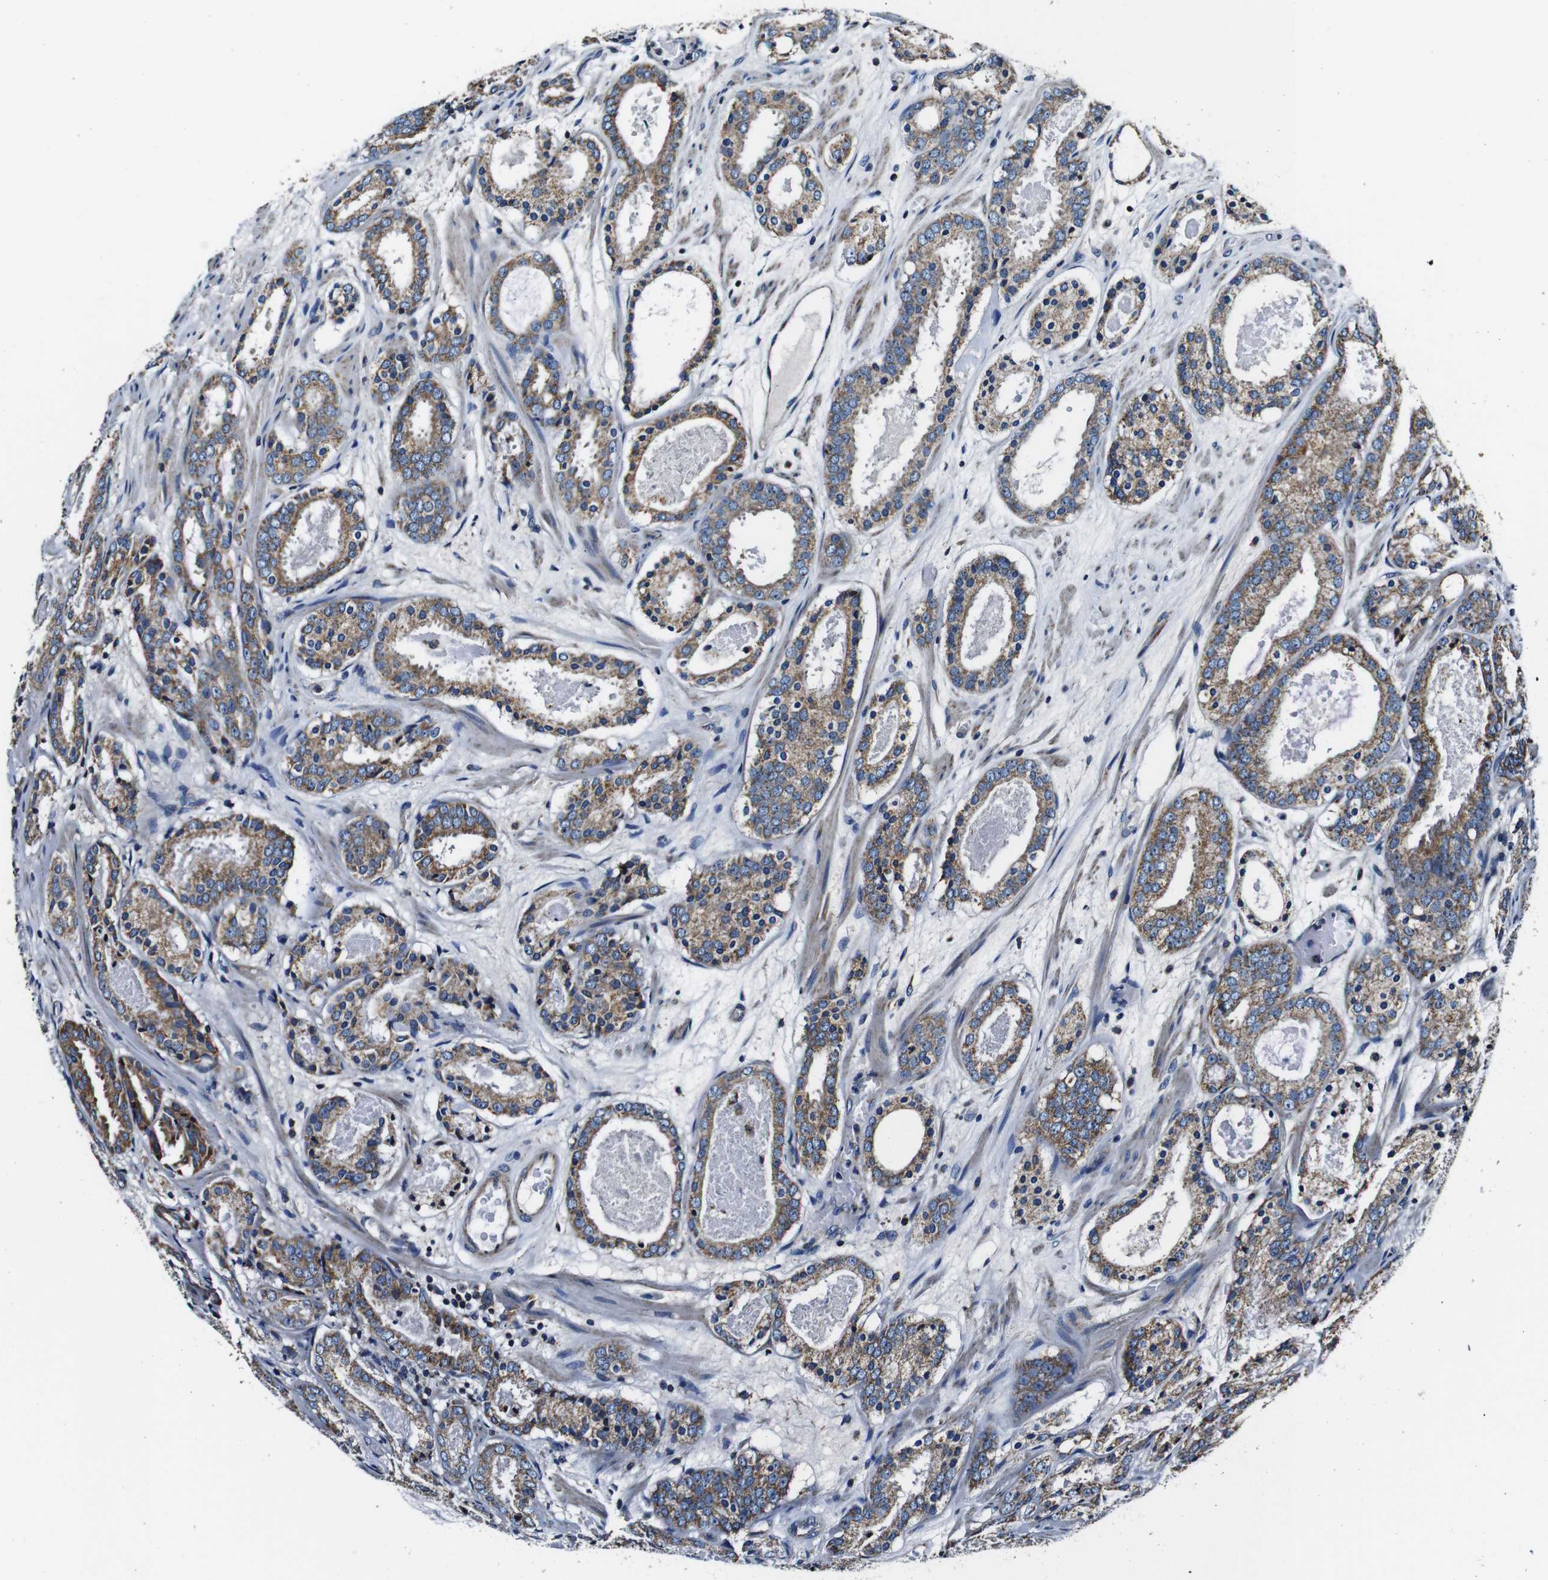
{"staining": {"intensity": "moderate", "quantity": ">75%", "location": "cytoplasmic/membranous"}, "tissue": "prostate cancer", "cell_type": "Tumor cells", "image_type": "cancer", "snomed": [{"axis": "morphology", "description": "Adenocarcinoma, Low grade"}, {"axis": "topography", "description": "Prostate"}], "caption": "IHC of prostate low-grade adenocarcinoma displays medium levels of moderate cytoplasmic/membranous staining in approximately >75% of tumor cells. (Brightfield microscopy of DAB IHC at high magnification).", "gene": "HK1", "patient": {"sex": "male", "age": 69}}